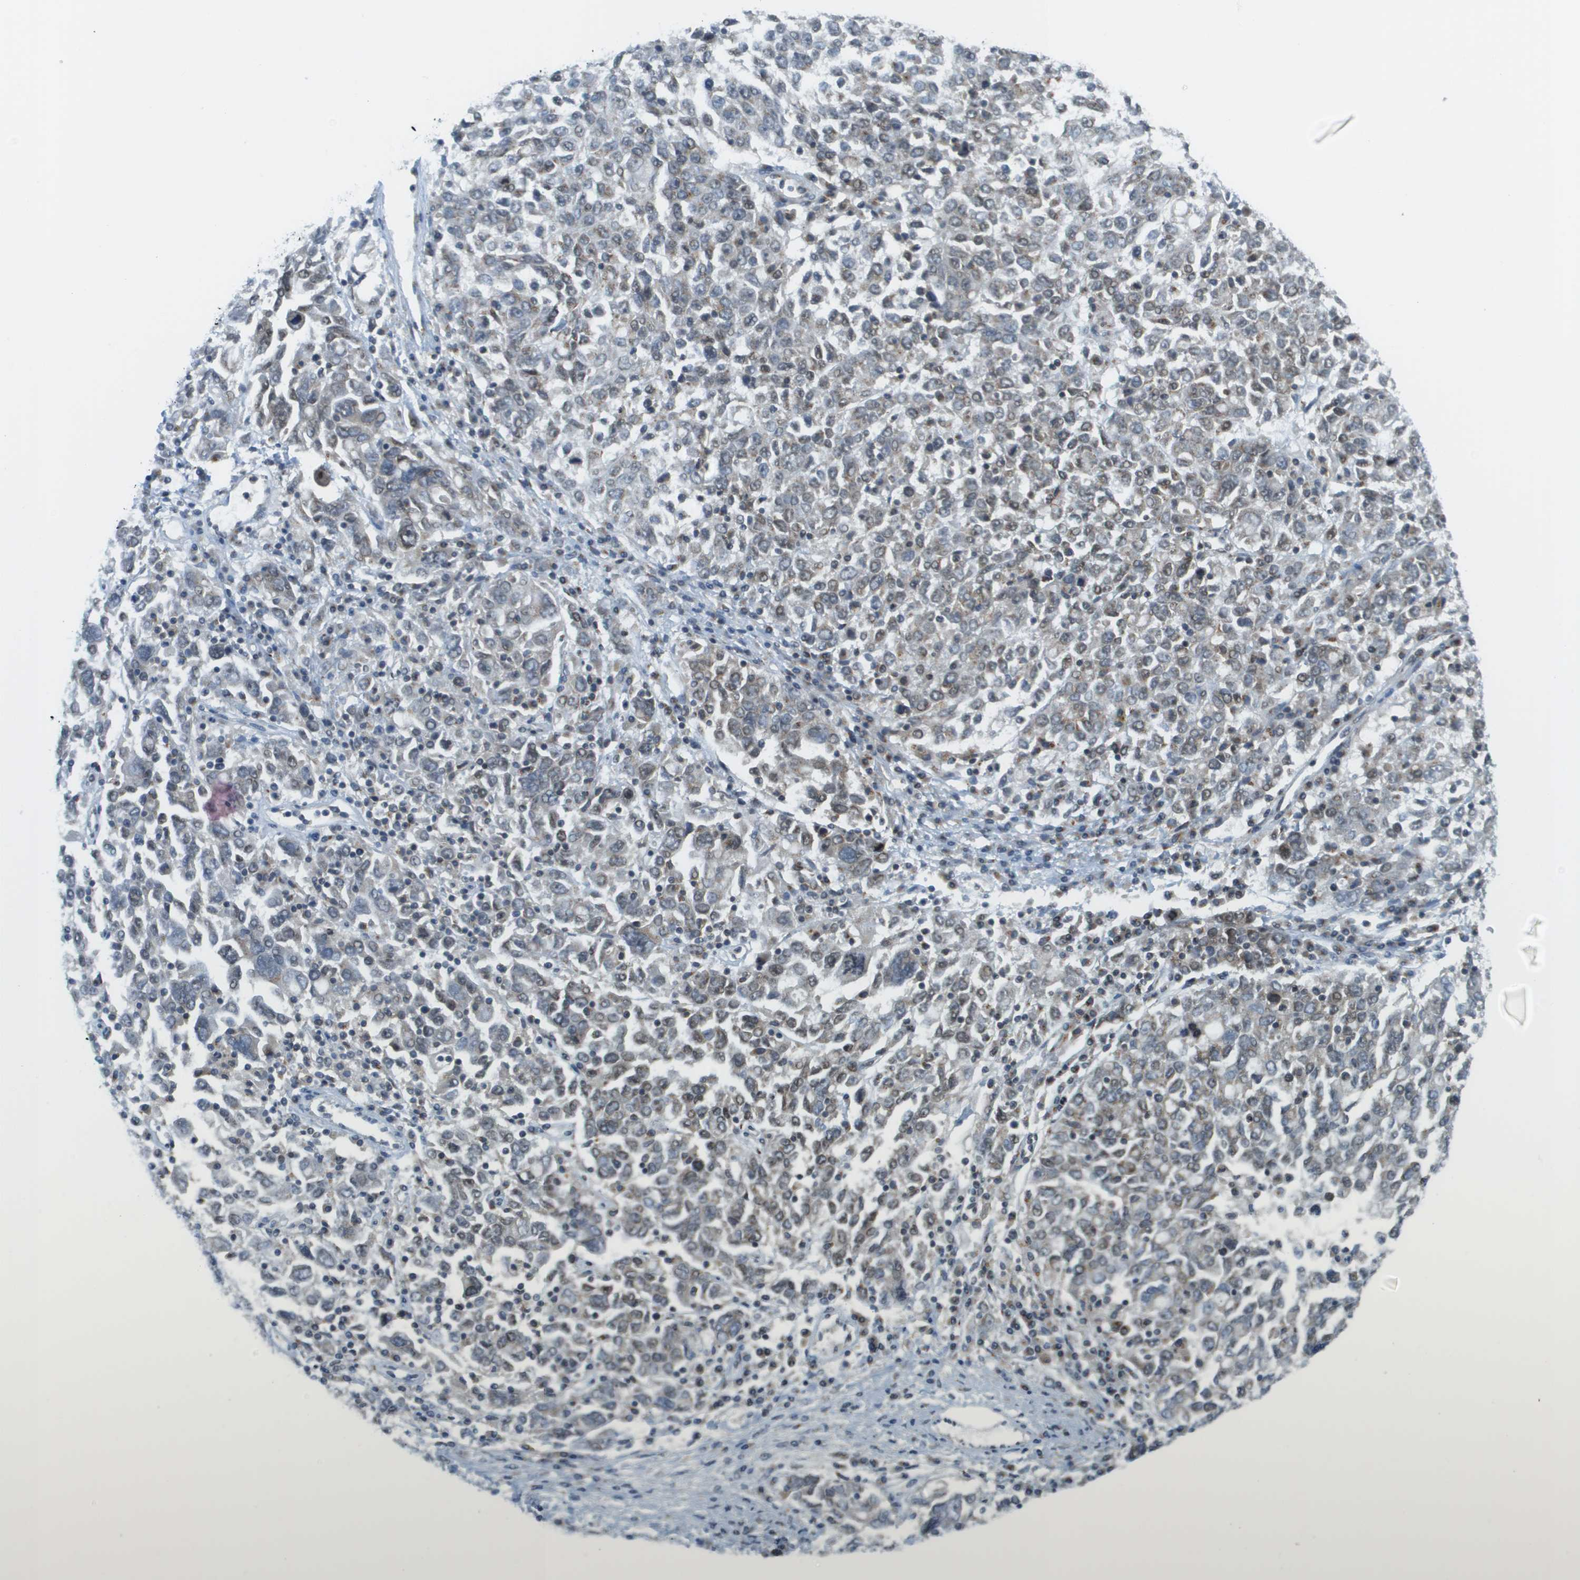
{"staining": {"intensity": "weak", "quantity": "25%-75%", "location": "cytoplasmic/membranous,nuclear"}, "tissue": "ovarian cancer", "cell_type": "Tumor cells", "image_type": "cancer", "snomed": [{"axis": "morphology", "description": "Carcinoma, endometroid"}, {"axis": "topography", "description": "Ovary"}], "caption": "Tumor cells exhibit low levels of weak cytoplasmic/membranous and nuclear expression in about 25%-75% of cells in endometroid carcinoma (ovarian). (DAB (3,3'-diaminobenzidine) = brown stain, brightfield microscopy at high magnification).", "gene": "EVC", "patient": {"sex": "female", "age": 62}}